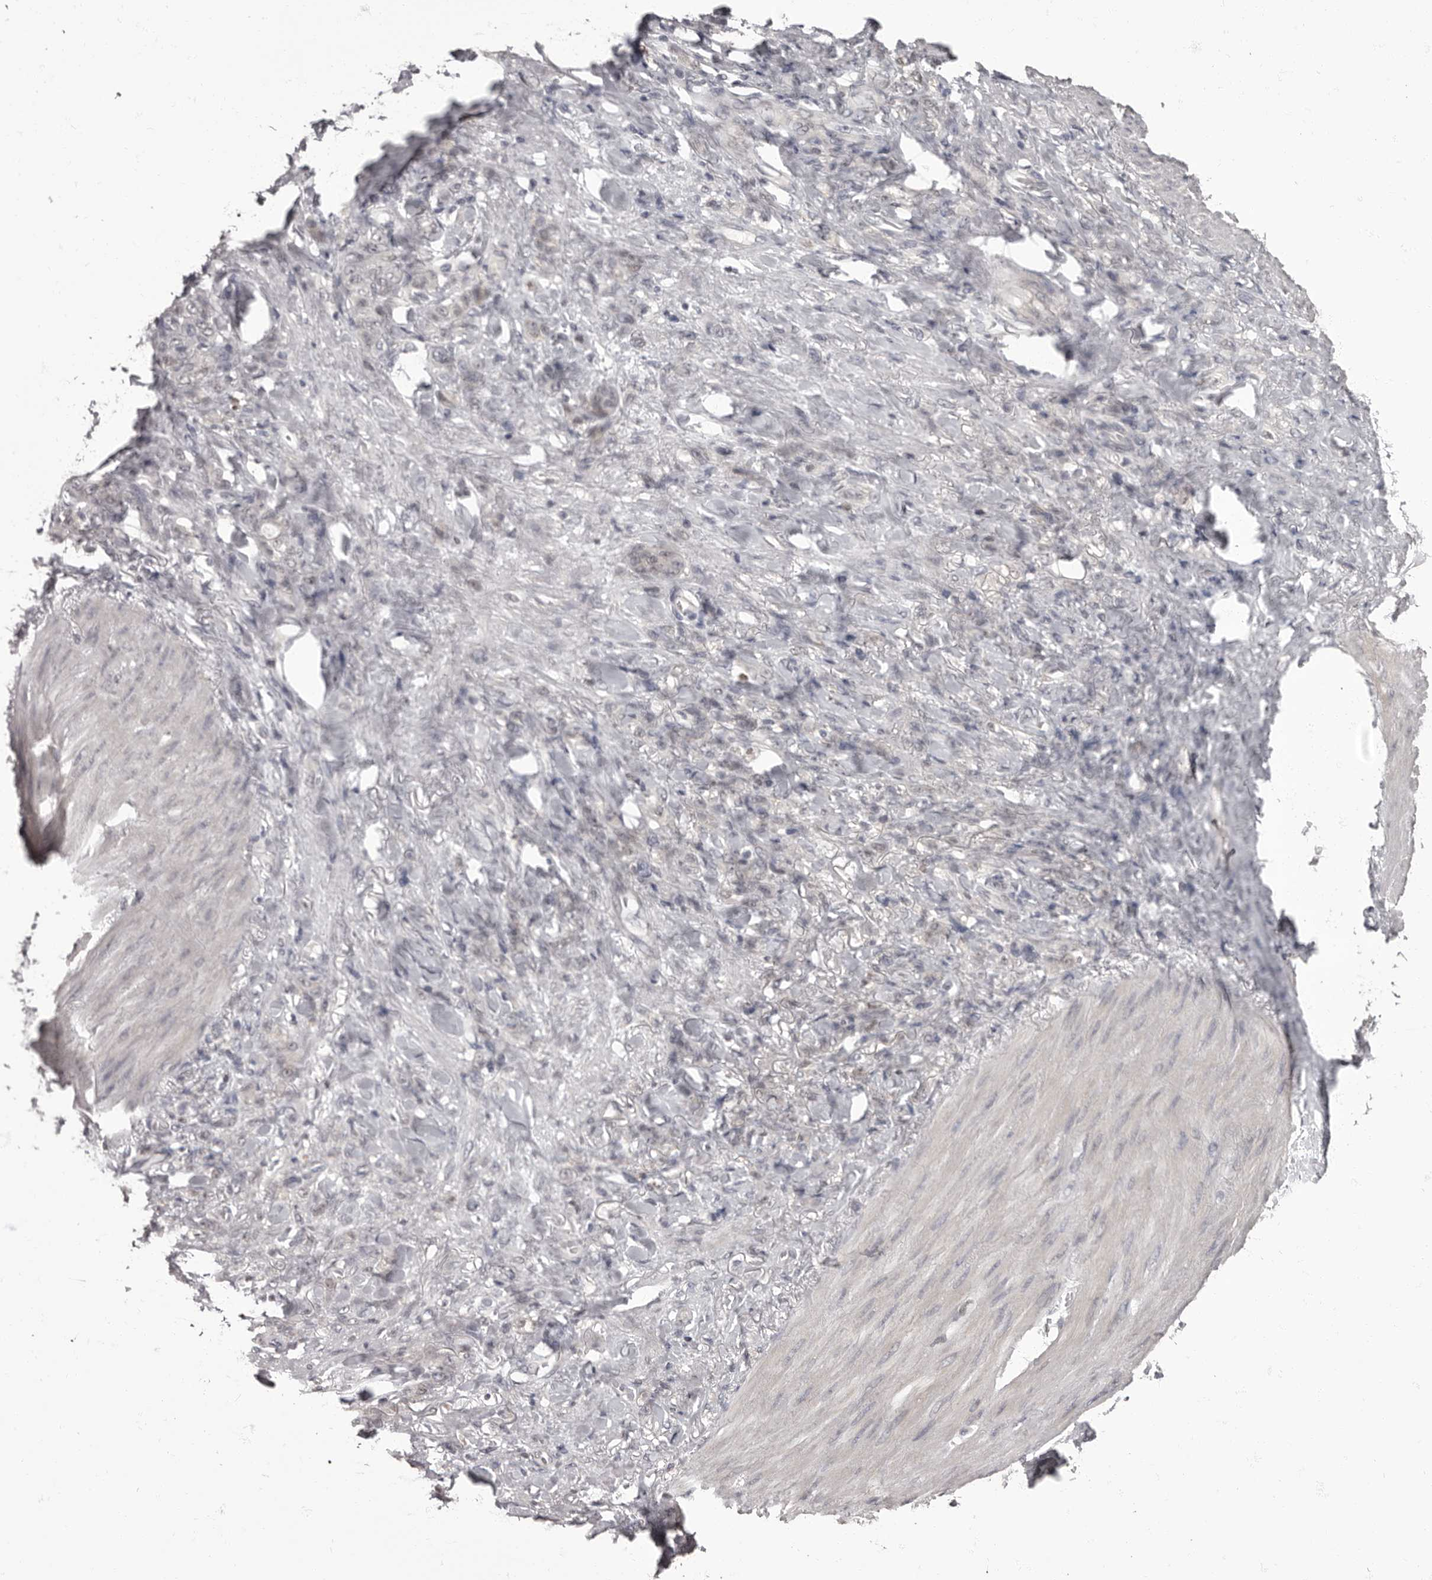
{"staining": {"intensity": "negative", "quantity": "none", "location": "none"}, "tissue": "stomach cancer", "cell_type": "Tumor cells", "image_type": "cancer", "snomed": [{"axis": "morphology", "description": "Normal tissue, NOS"}, {"axis": "morphology", "description": "Adenocarcinoma, NOS"}, {"axis": "topography", "description": "Stomach"}], "caption": "Image shows no protein staining in tumor cells of stomach adenocarcinoma tissue. (Stains: DAB (3,3'-diaminobenzidine) immunohistochemistry (IHC) with hematoxylin counter stain, Microscopy: brightfield microscopy at high magnification).", "gene": "C1orf50", "patient": {"sex": "male", "age": 82}}